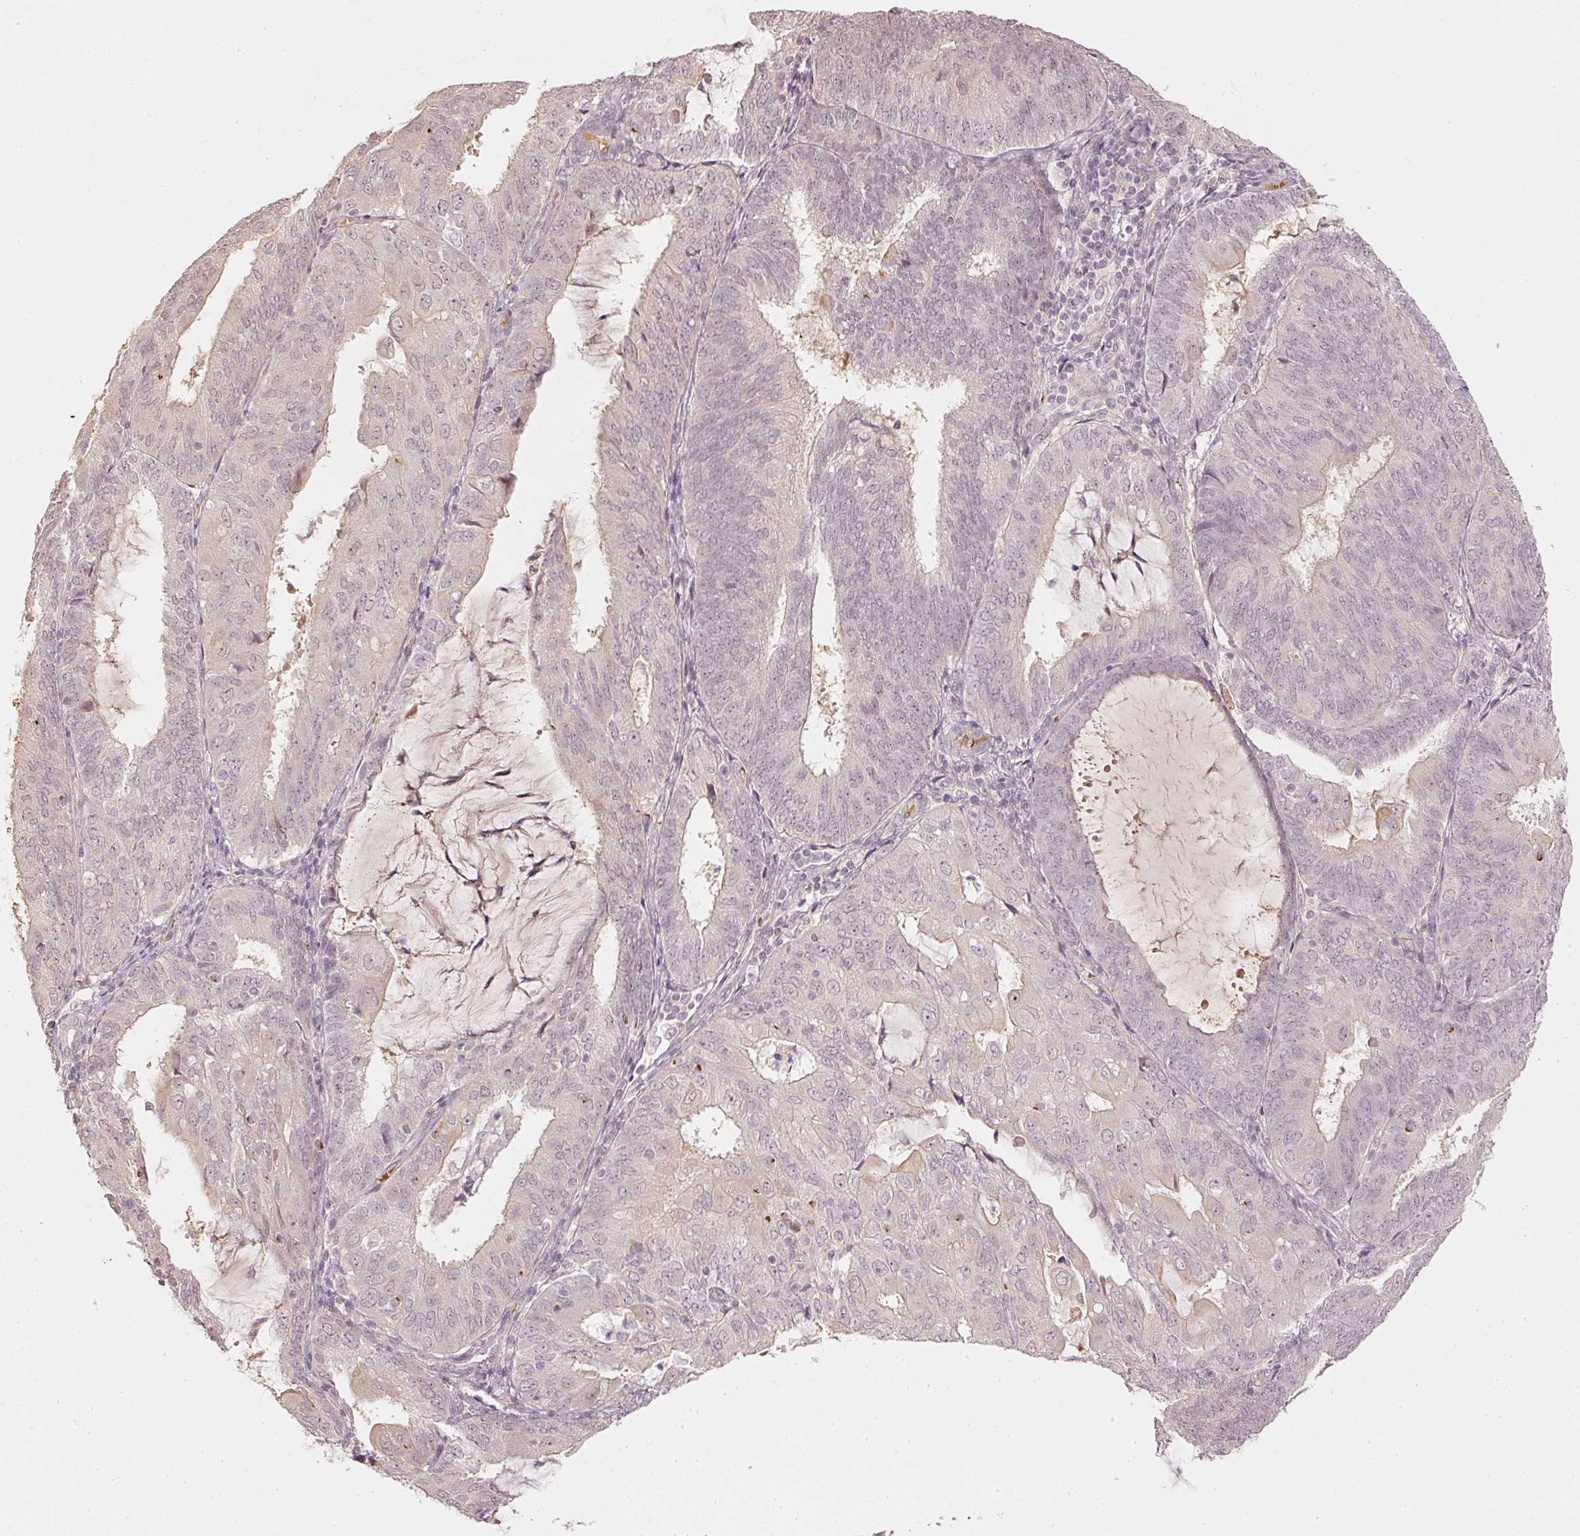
{"staining": {"intensity": "weak", "quantity": "<25%", "location": "cytoplasmic/membranous"}, "tissue": "endometrial cancer", "cell_type": "Tumor cells", "image_type": "cancer", "snomed": [{"axis": "morphology", "description": "Adenocarcinoma, NOS"}, {"axis": "topography", "description": "Endometrium"}], "caption": "Tumor cells are negative for brown protein staining in adenocarcinoma (endometrial).", "gene": "GZMA", "patient": {"sex": "female", "age": 81}}